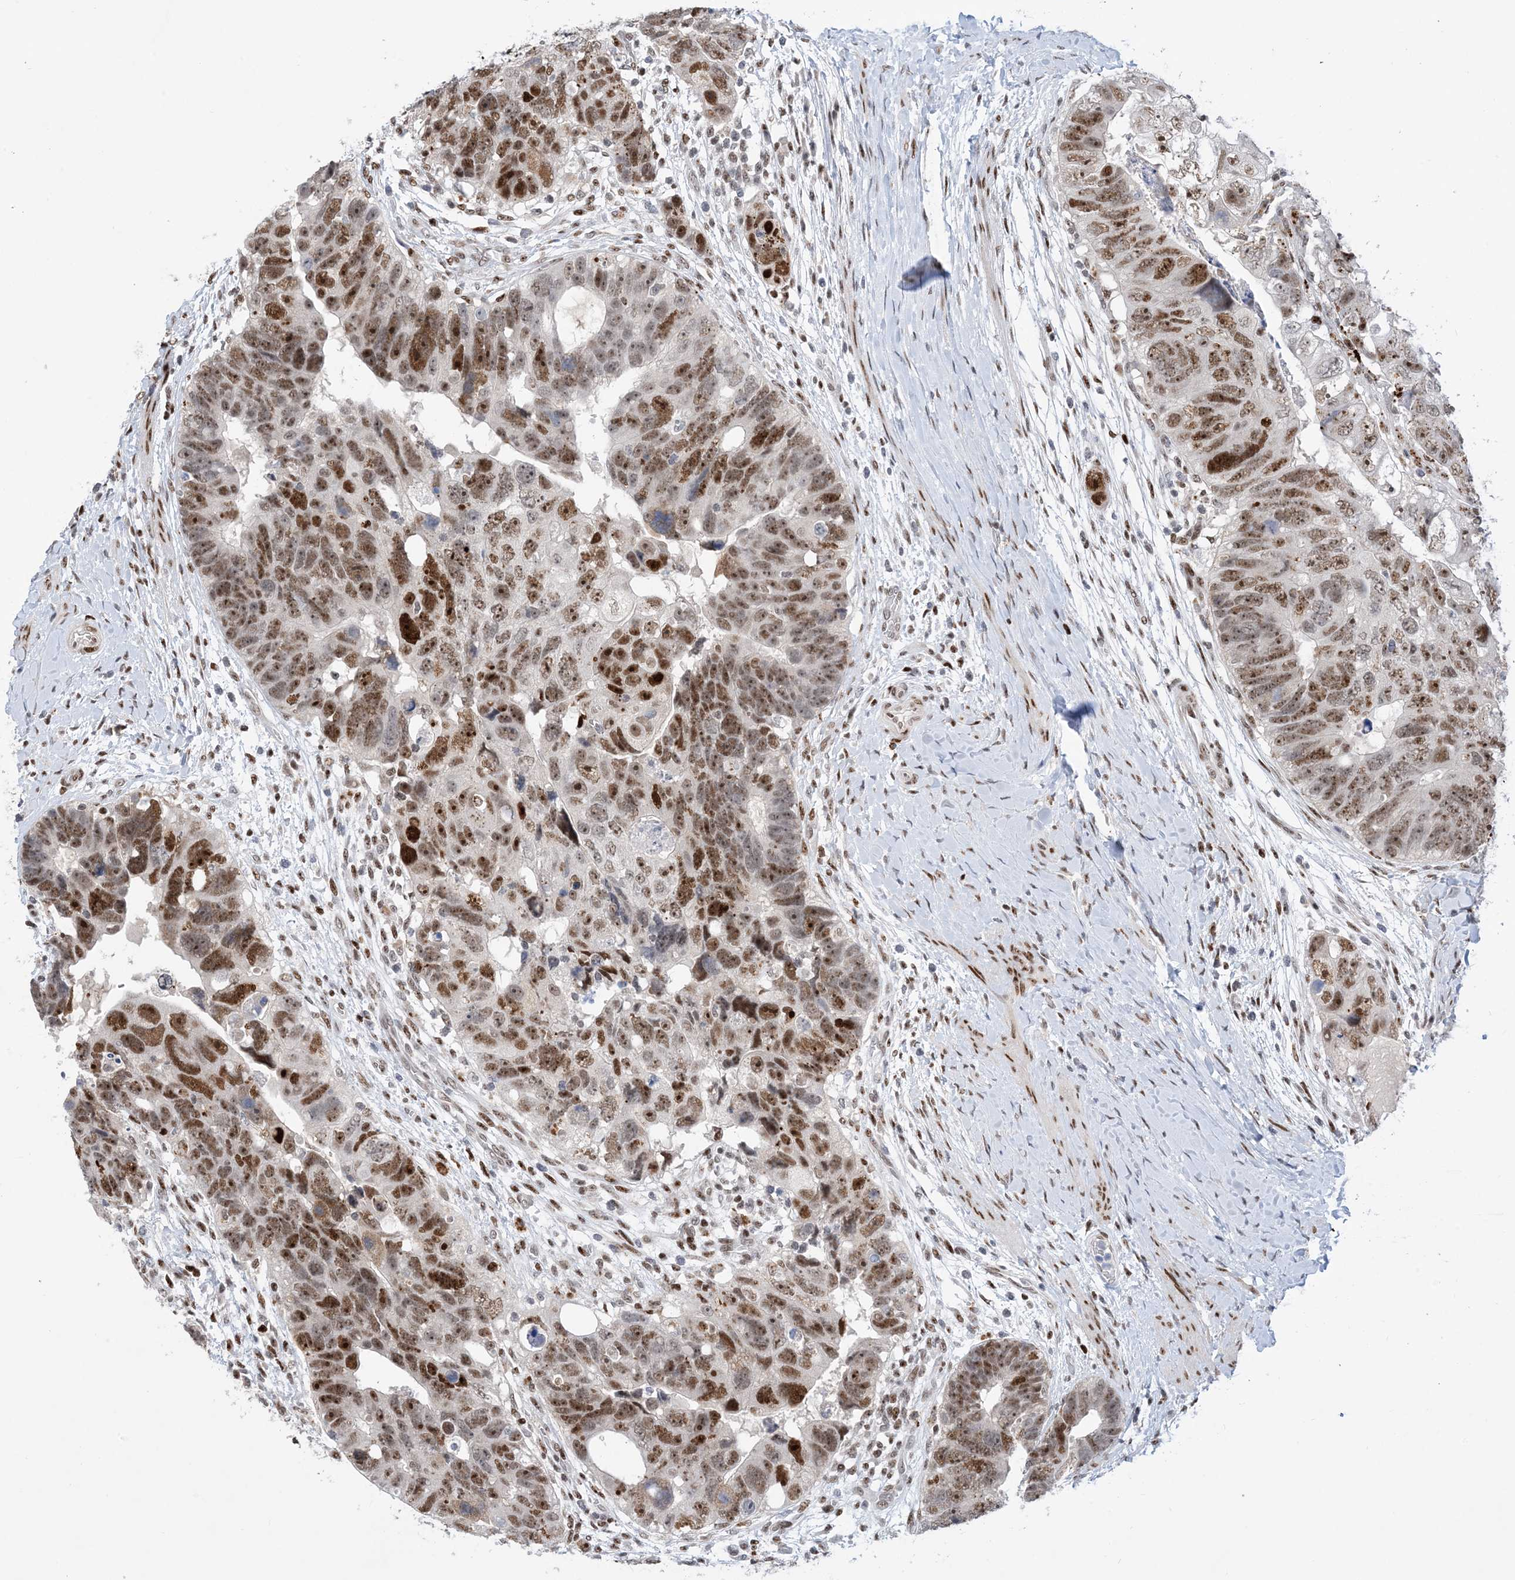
{"staining": {"intensity": "moderate", "quantity": ">75%", "location": "nuclear"}, "tissue": "colorectal cancer", "cell_type": "Tumor cells", "image_type": "cancer", "snomed": [{"axis": "morphology", "description": "Adenocarcinoma, NOS"}, {"axis": "topography", "description": "Rectum"}], "caption": "IHC of human adenocarcinoma (colorectal) displays medium levels of moderate nuclear expression in about >75% of tumor cells.", "gene": "TSPYL1", "patient": {"sex": "male", "age": 59}}